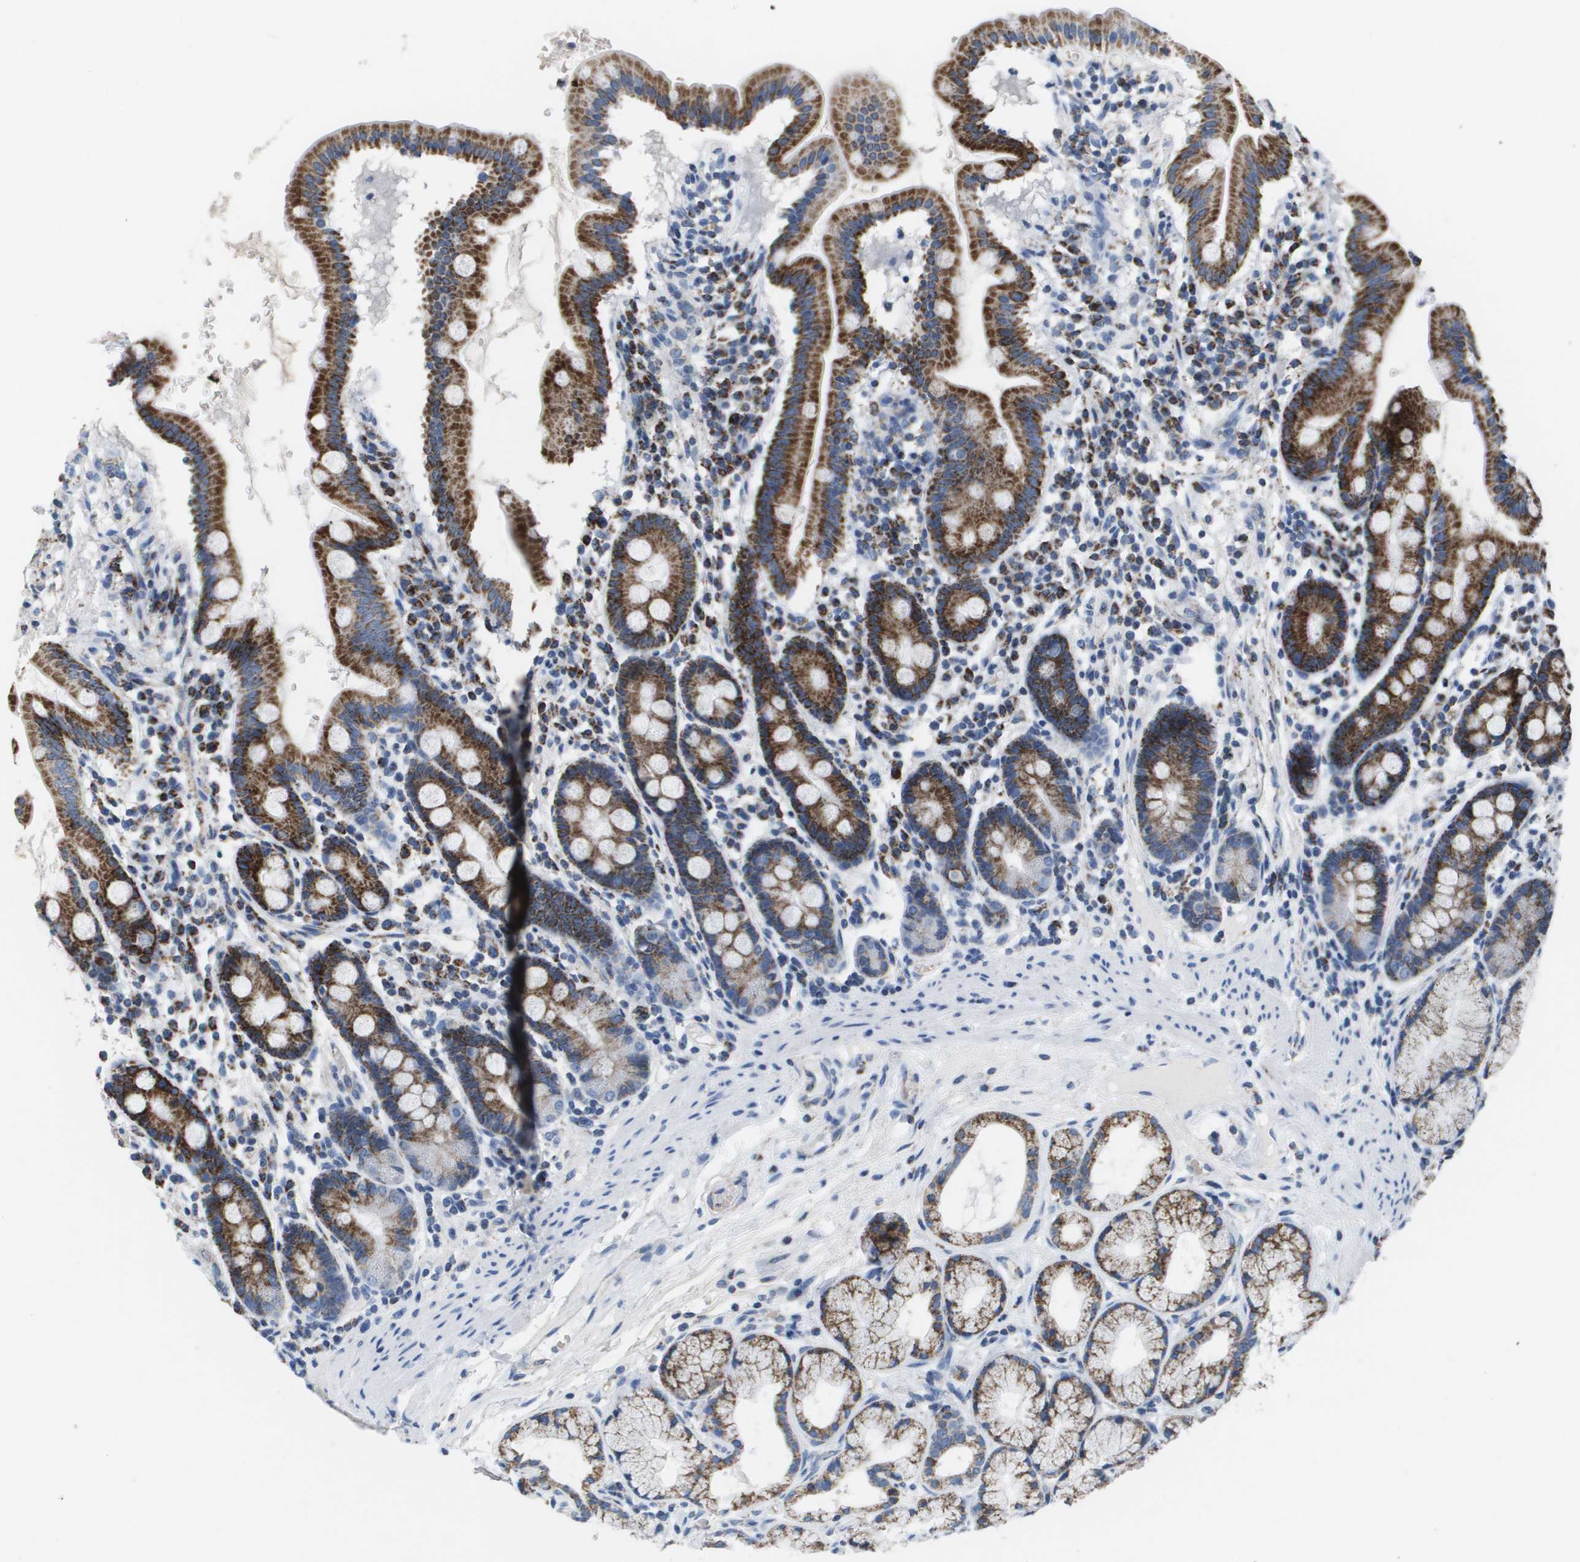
{"staining": {"intensity": "strong", "quantity": "25%-75%", "location": "cytoplasmic/membranous"}, "tissue": "duodenum", "cell_type": "Glandular cells", "image_type": "normal", "snomed": [{"axis": "morphology", "description": "Normal tissue, NOS"}, {"axis": "topography", "description": "Duodenum"}], "caption": "A high-resolution micrograph shows immunohistochemistry staining of benign duodenum, which displays strong cytoplasmic/membranous positivity in about 25%-75% of glandular cells.", "gene": "ATP5F1B", "patient": {"sex": "male", "age": 50}}